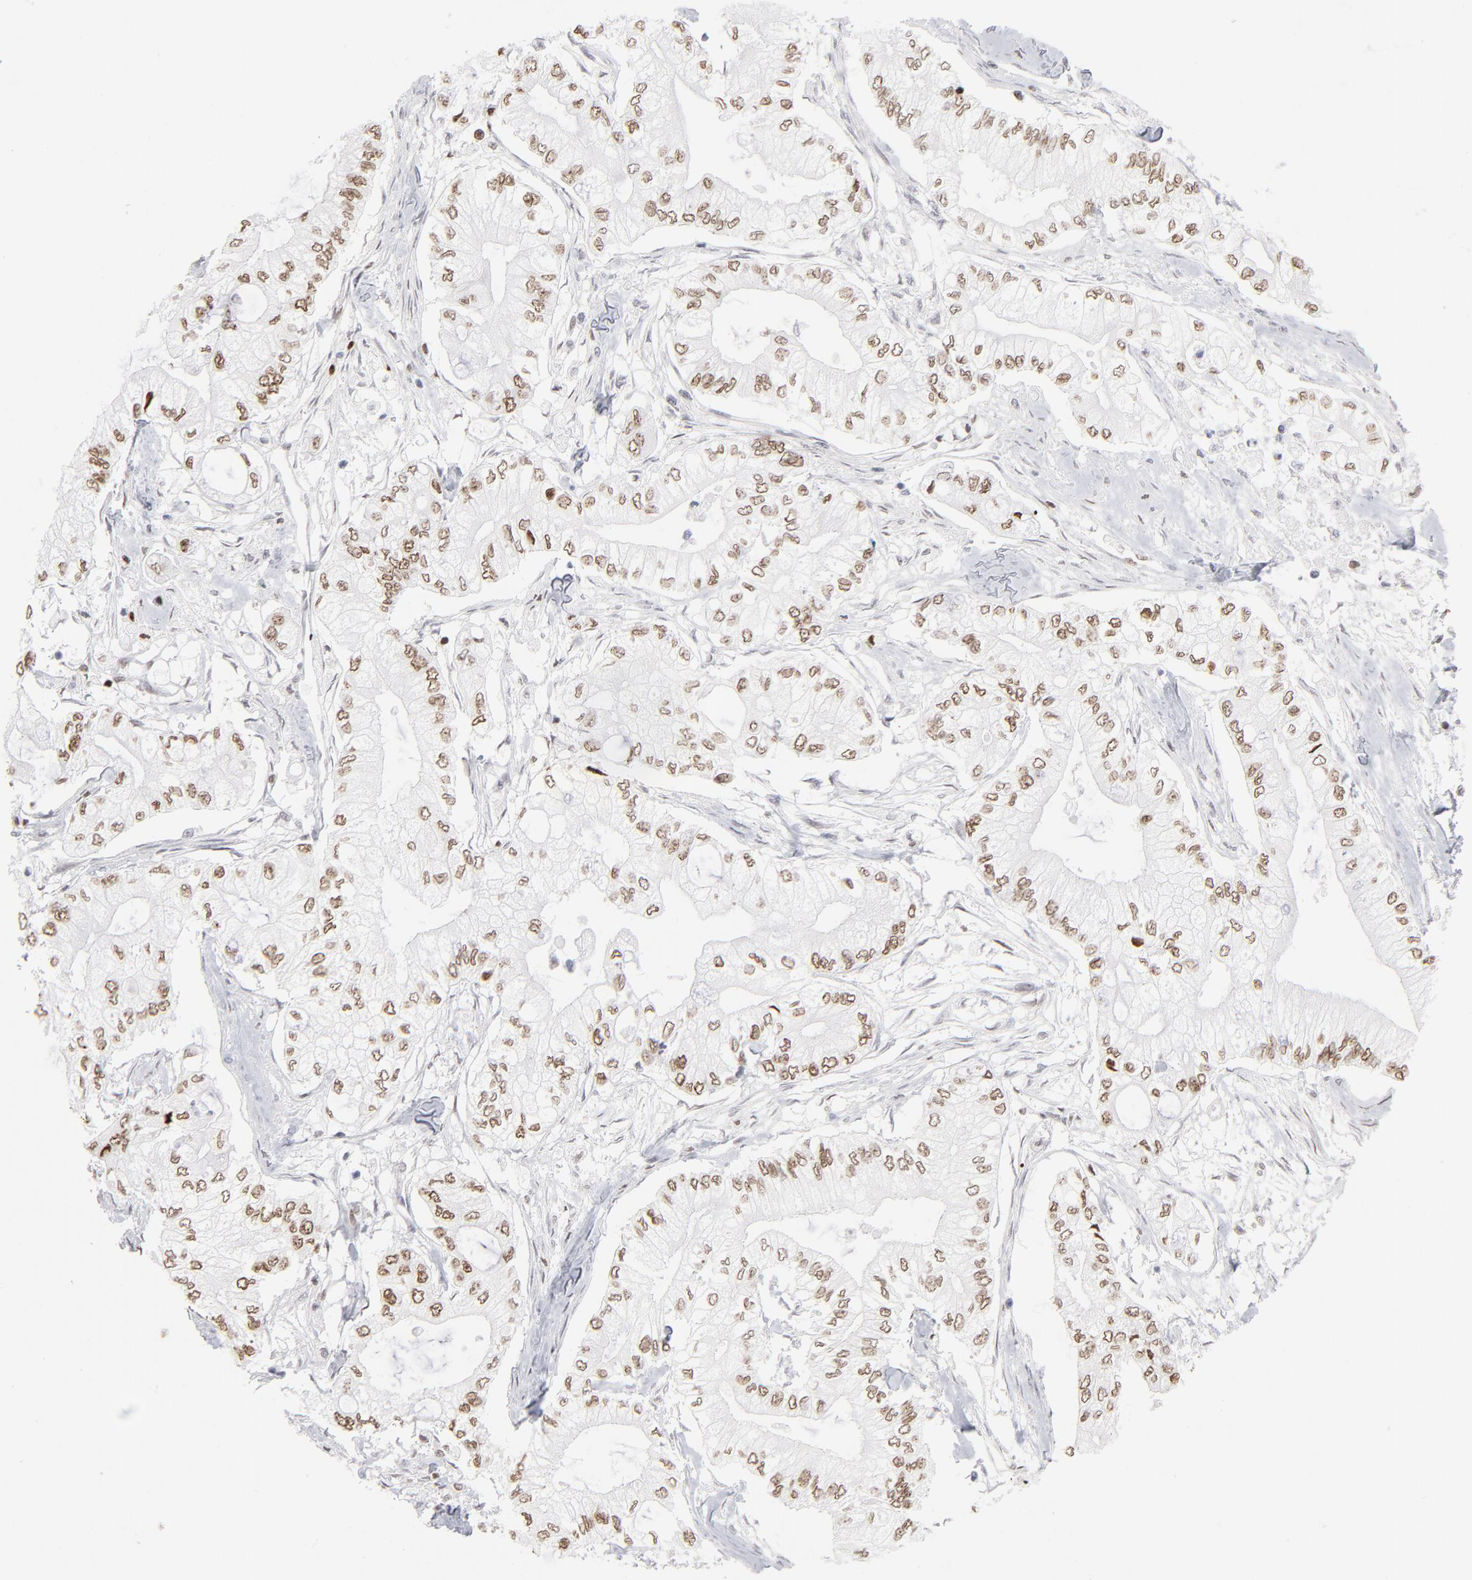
{"staining": {"intensity": "moderate", "quantity": "25%-75%", "location": "nuclear"}, "tissue": "pancreatic cancer", "cell_type": "Tumor cells", "image_type": "cancer", "snomed": [{"axis": "morphology", "description": "Adenocarcinoma, NOS"}, {"axis": "topography", "description": "Pancreas"}], "caption": "Immunohistochemistry (IHC) of human pancreatic adenocarcinoma displays medium levels of moderate nuclear positivity in about 25%-75% of tumor cells.", "gene": "PARP1", "patient": {"sex": "male", "age": 79}}